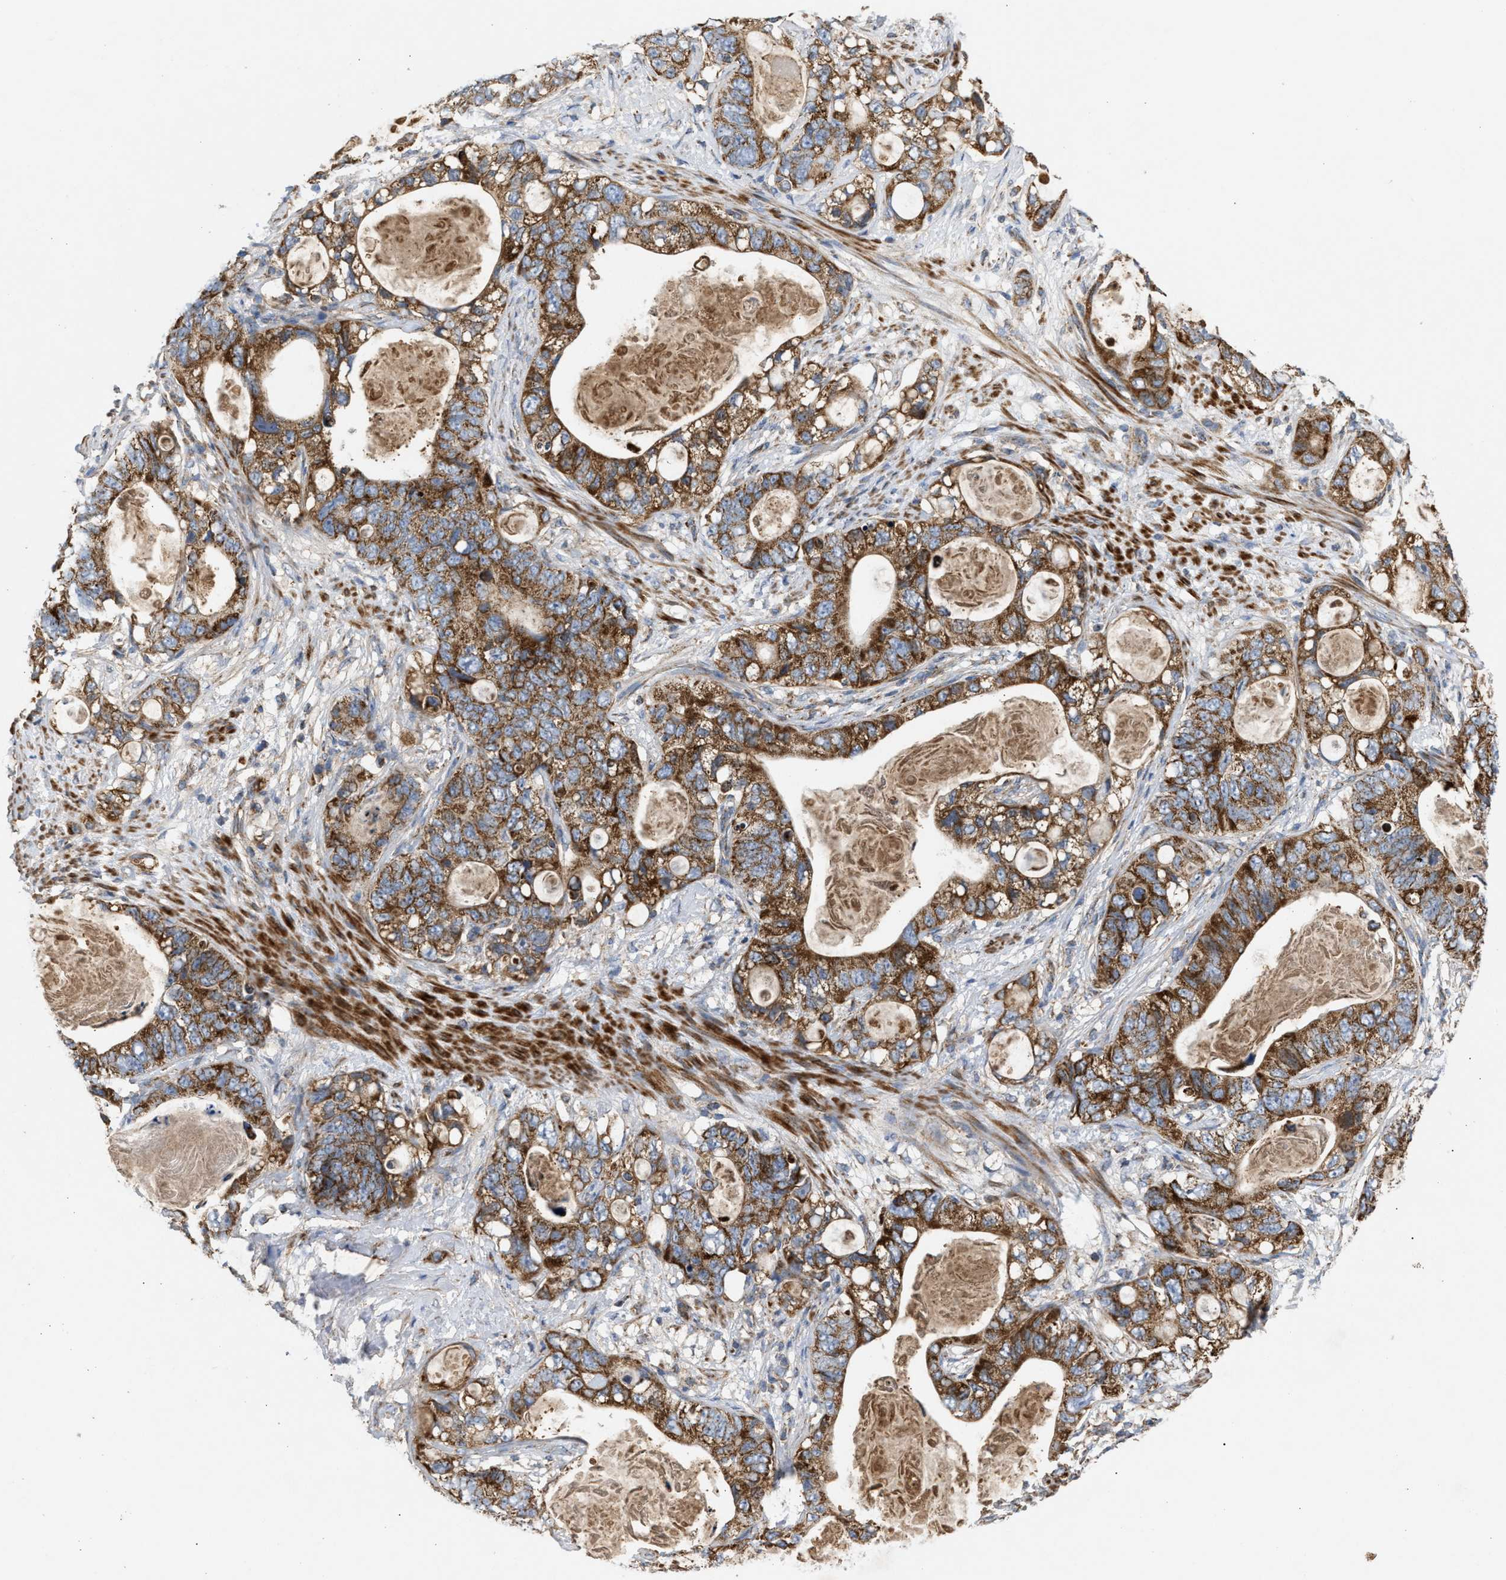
{"staining": {"intensity": "strong", "quantity": ">75%", "location": "cytoplasmic/membranous"}, "tissue": "stomach cancer", "cell_type": "Tumor cells", "image_type": "cancer", "snomed": [{"axis": "morphology", "description": "Normal tissue, NOS"}, {"axis": "morphology", "description": "Adenocarcinoma, NOS"}, {"axis": "topography", "description": "Stomach"}], "caption": "Stomach adenocarcinoma was stained to show a protein in brown. There is high levels of strong cytoplasmic/membranous staining in approximately >75% of tumor cells.", "gene": "TACO1", "patient": {"sex": "female", "age": 89}}